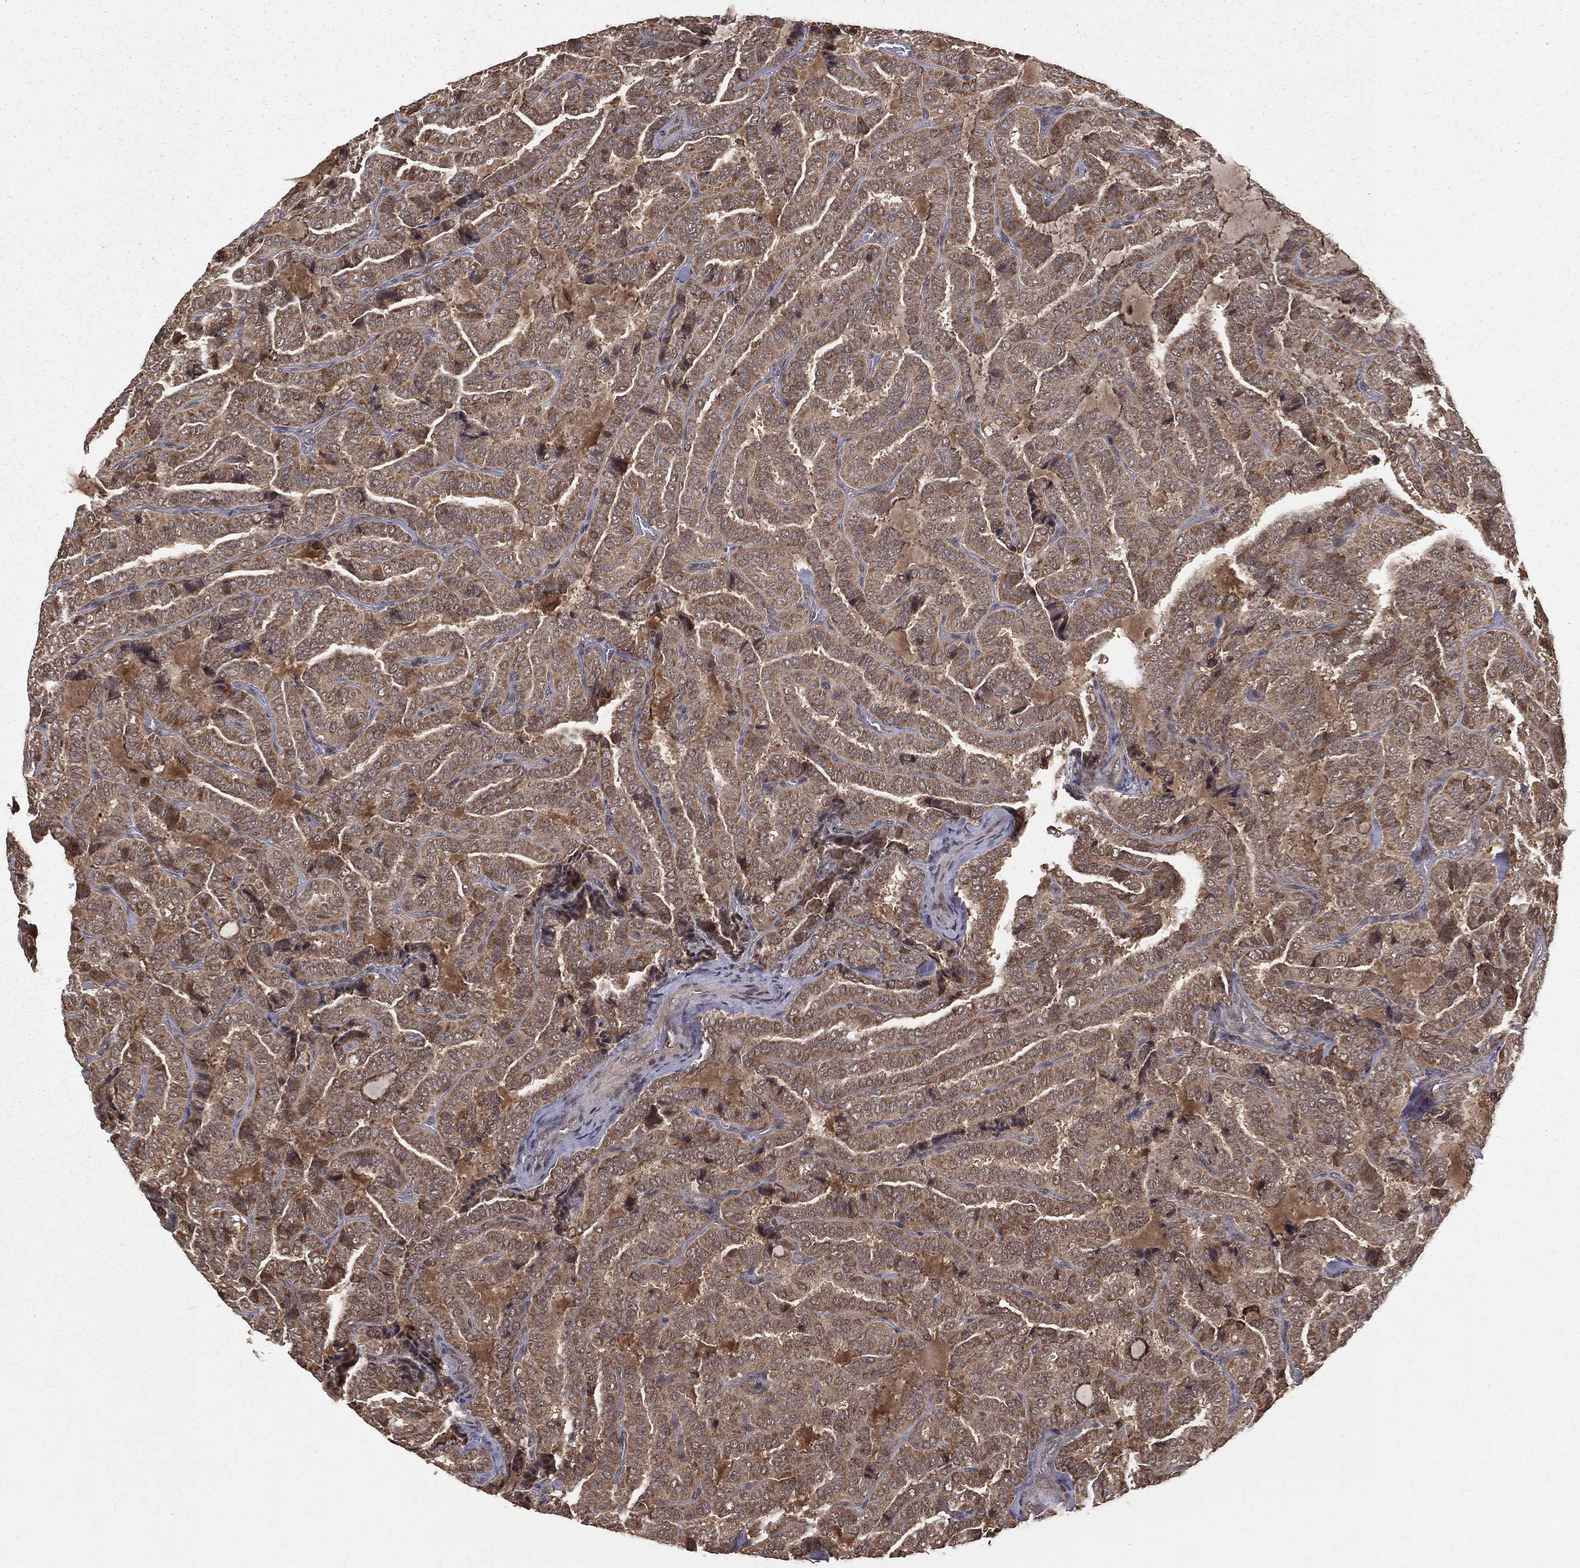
{"staining": {"intensity": "moderate", "quantity": ">75%", "location": "cytoplasmic/membranous"}, "tissue": "thyroid cancer", "cell_type": "Tumor cells", "image_type": "cancer", "snomed": [{"axis": "morphology", "description": "Papillary adenocarcinoma, NOS"}, {"axis": "topography", "description": "Thyroid gland"}], "caption": "Moderate cytoplasmic/membranous positivity for a protein is seen in approximately >75% of tumor cells of papillary adenocarcinoma (thyroid) using immunohistochemistry (IHC).", "gene": "ZDHHC15", "patient": {"sex": "female", "age": 39}}